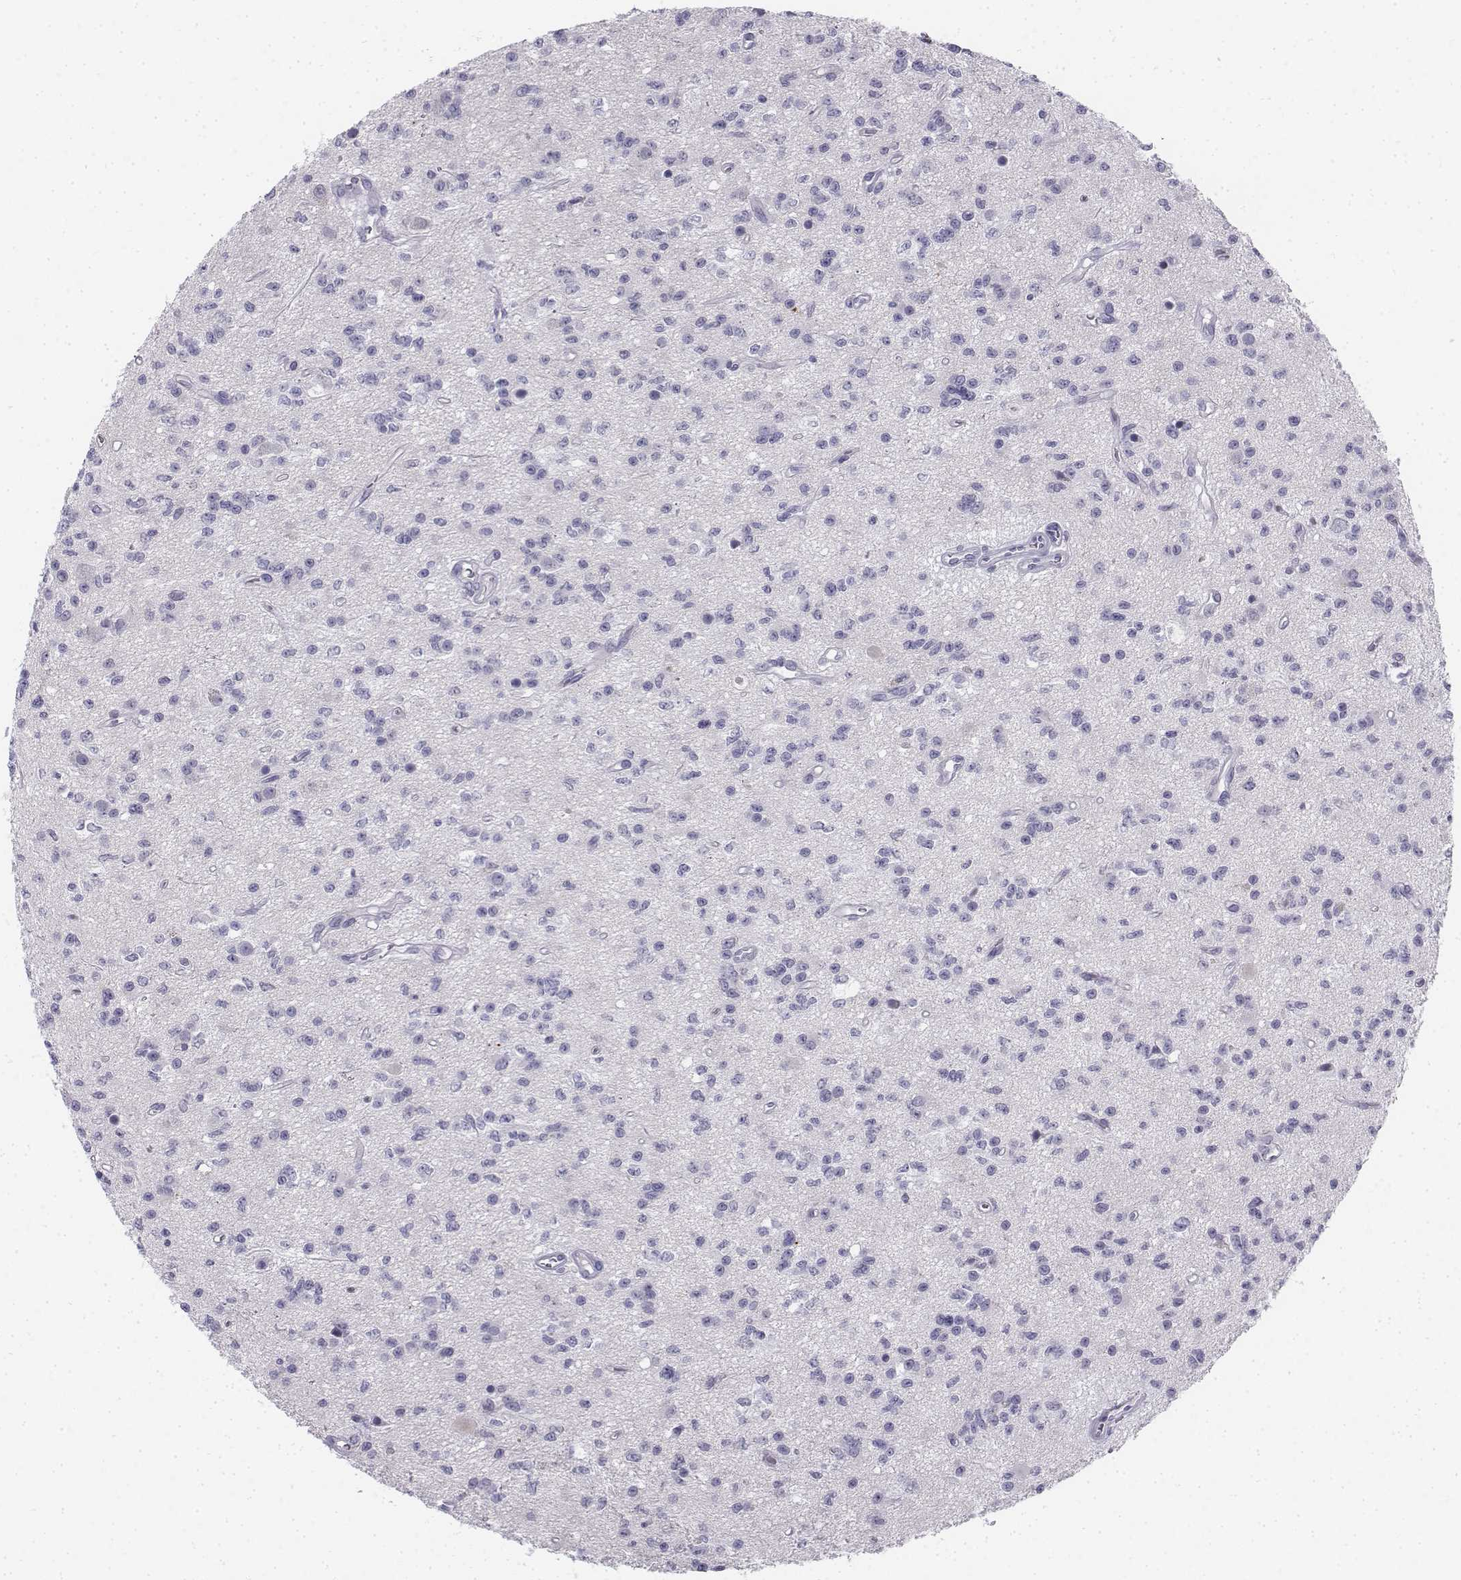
{"staining": {"intensity": "negative", "quantity": "none", "location": "none"}, "tissue": "glioma", "cell_type": "Tumor cells", "image_type": "cancer", "snomed": [{"axis": "morphology", "description": "Glioma, malignant, Low grade"}, {"axis": "topography", "description": "Brain"}], "caption": "Immunohistochemical staining of human malignant low-grade glioma reveals no significant positivity in tumor cells.", "gene": "TH", "patient": {"sex": "female", "age": 45}}